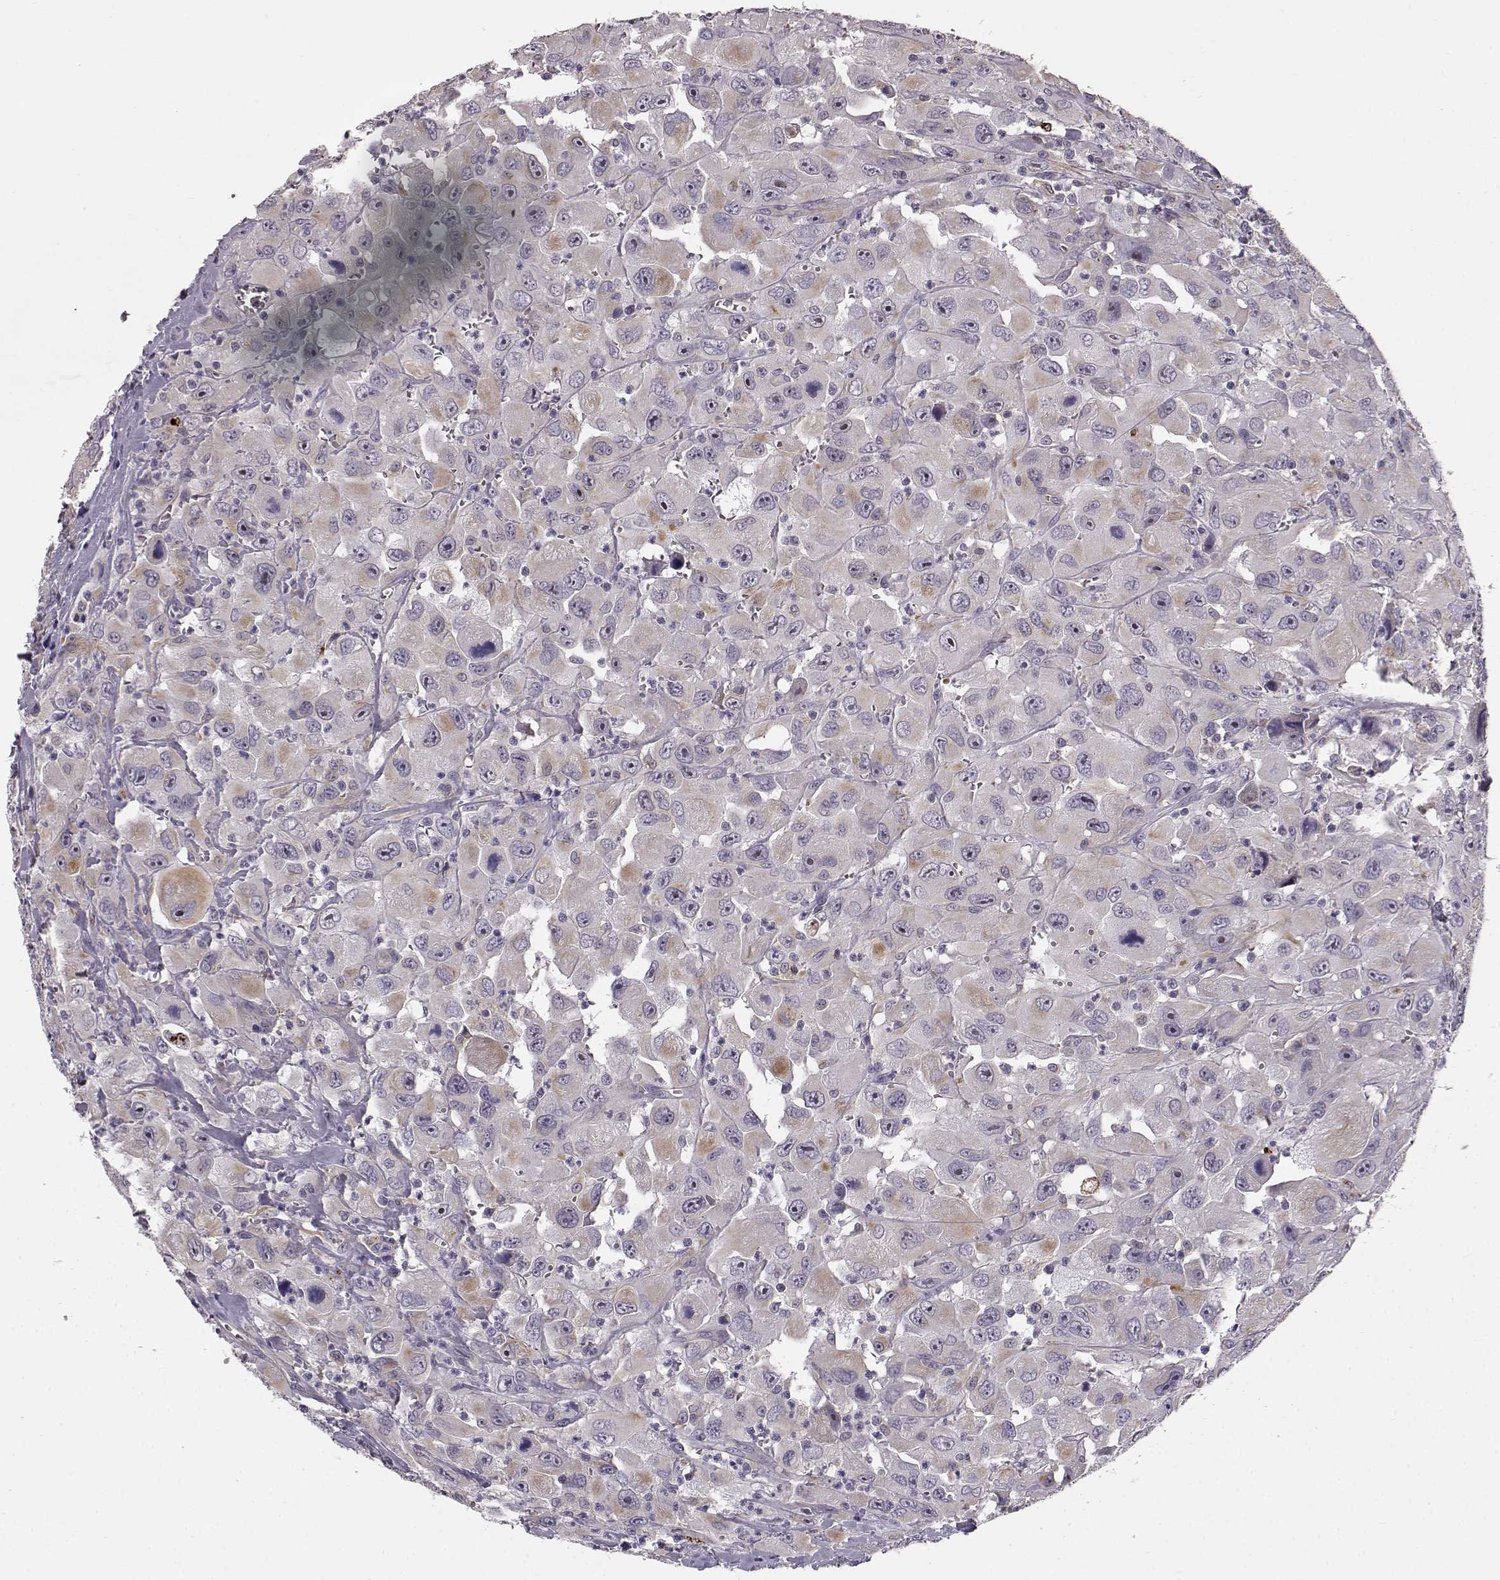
{"staining": {"intensity": "weak", "quantity": "<25%", "location": "cytoplasmic/membranous"}, "tissue": "head and neck cancer", "cell_type": "Tumor cells", "image_type": "cancer", "snomed": [{"axis": "morphology", "description": "Squamous cell carcinoma, NOS"}, {"axis": "morphology", "description": "Squamous cell carcinoma, metastatic, NOS"}, {"axis": "topography", "description": "Oral tissue"}, {"axis": "topography", "description": "Head-Neck"}], "caption": "Head and neck cancer (squamous cell carcinoma) stained for a protein using IHC shows no positivity tumor cells.", "gene": "CCNF", "patient": {"sex": "female", "age": 85}}